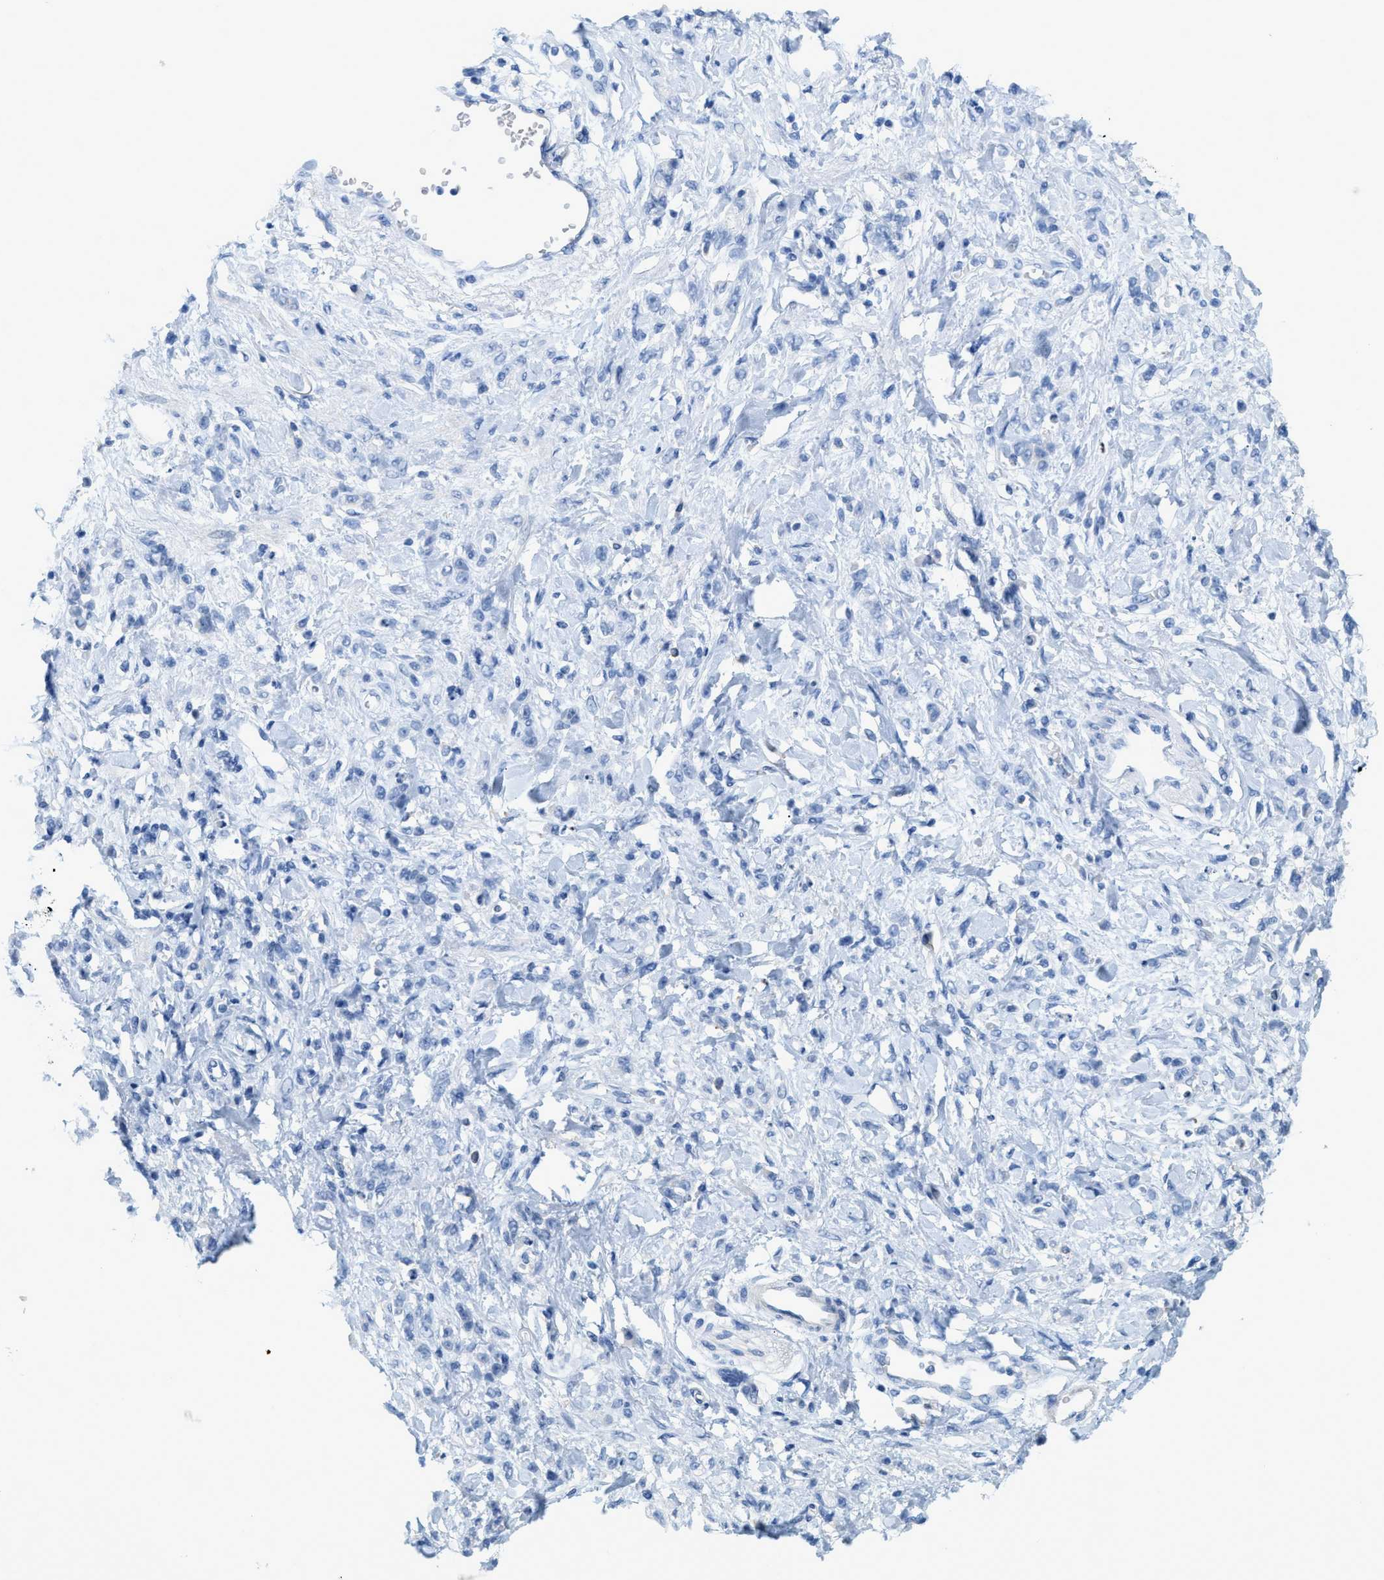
{"staining": {"intensity": "negative", "quantity": "none", "location": "none"}, "tissue": "stomach cancer", "cell_type": "Tumor cells", "image_type": "cancer", "snomed": [{"axis": "morphology", "description": "Normal tissue, NOS"}, {"axis": "morphology", "description": "Adenocarcinoma, NOS"}, {"axis": "topography", "description": "Stomach"}], "caption": "A micrograph of stomach adenocarcinoma stained for a protein shows no brown staining in tumor cells.", "gene": "SLC3A2", "patient": {"sex": "male", "age": 82}}